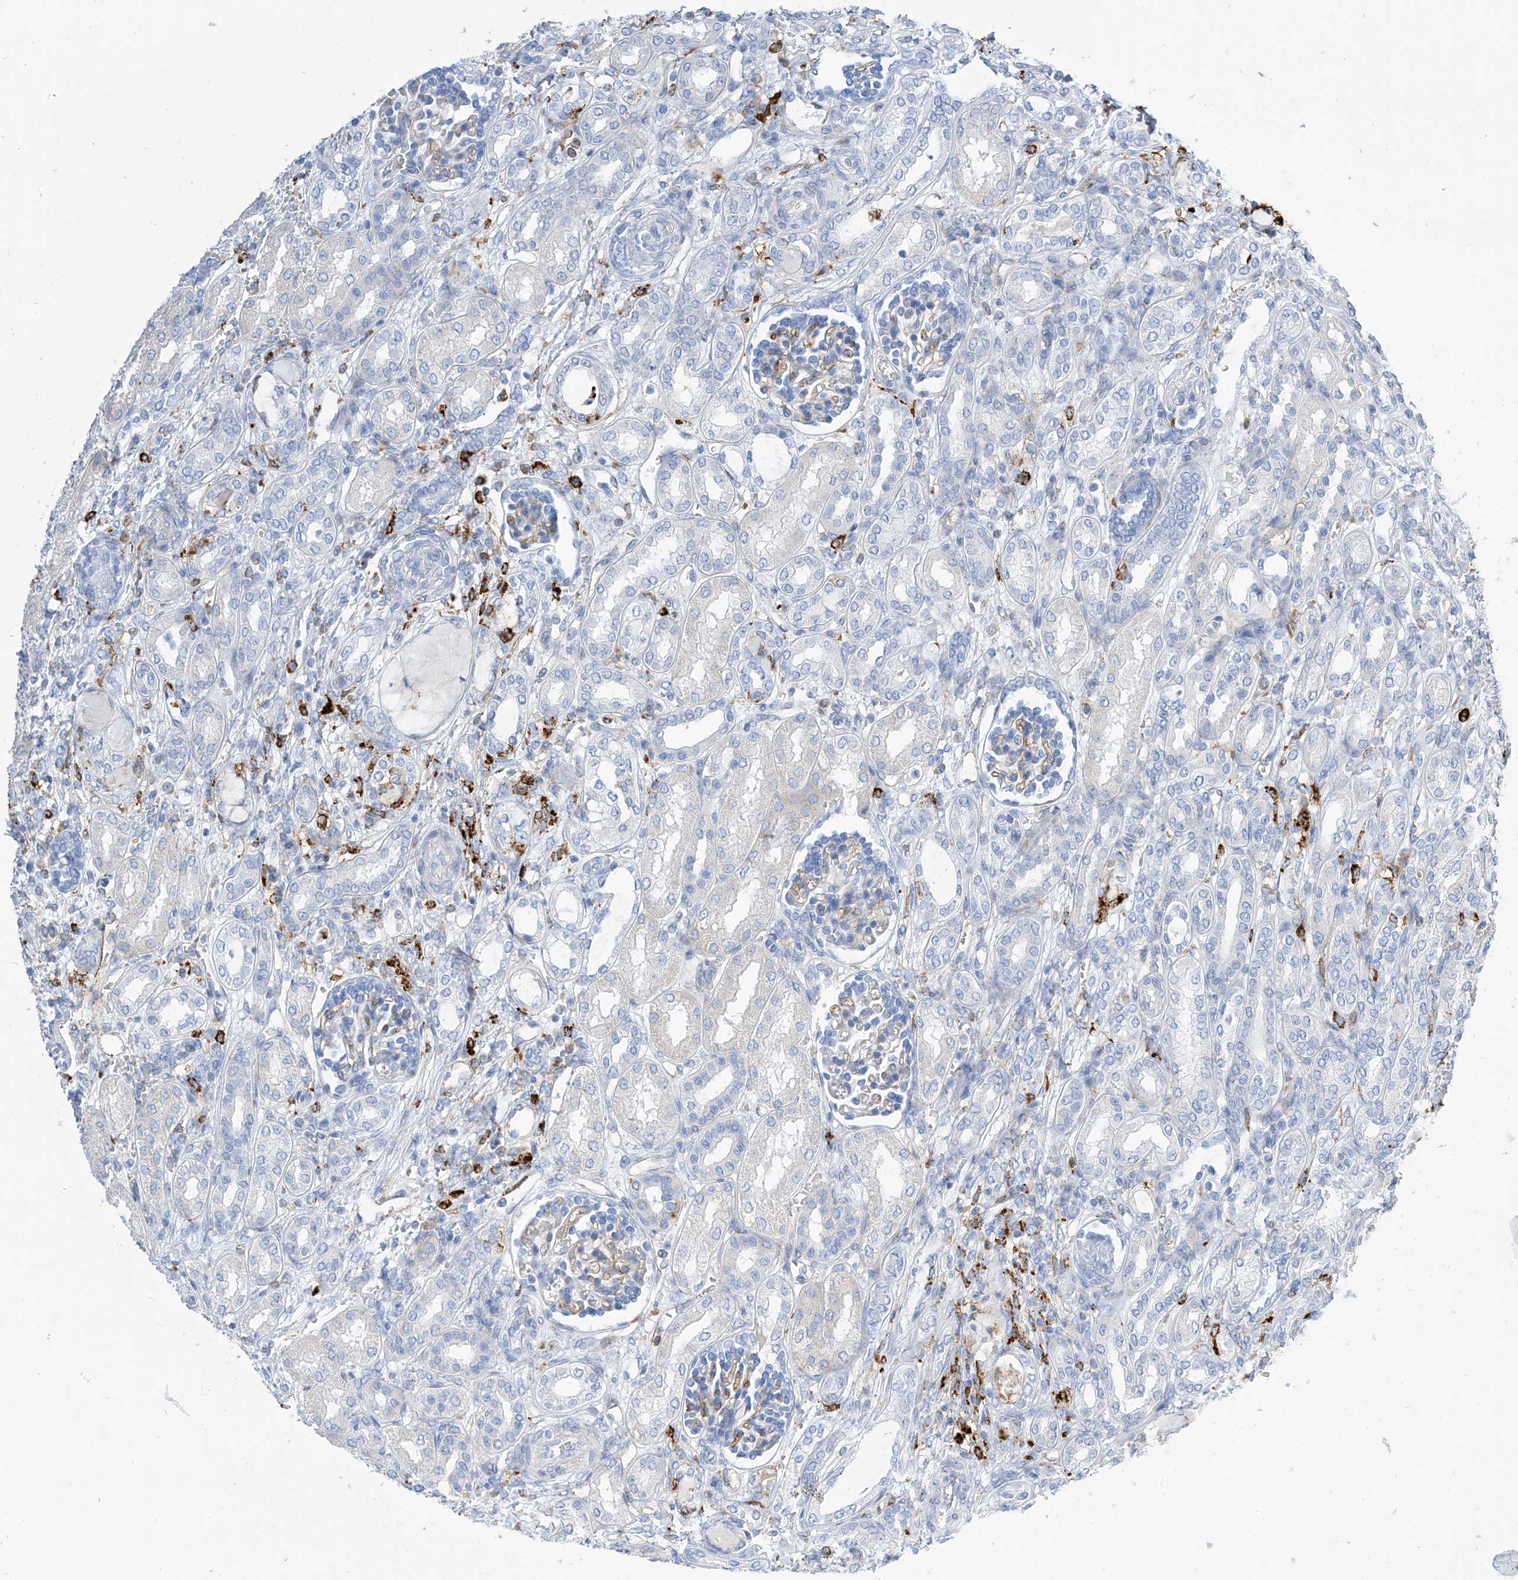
{"staining": {"intensity": "moderate", "quantity": "<25%", "location": "cytoplasmic/membranous"}, "tissue": "kidney", "cell_type": "Cells in glomeruli", "image_type": "normal", "snomed": [{"axis": "morphology", "description": "Normal tissue, NOS"}, {"axis": "morphology", "description": "Neoplasm, malignant, NOS"}, {"axis": "topography", "description": "Kidney"}], "caption": "Protein staining reveals moderate cytoplasmic/membranous staining in approximately <25% of cells in glomeruli in normal kidney.", "gene": "DPH3", "patient": {"sex": "female", "age": 1}}